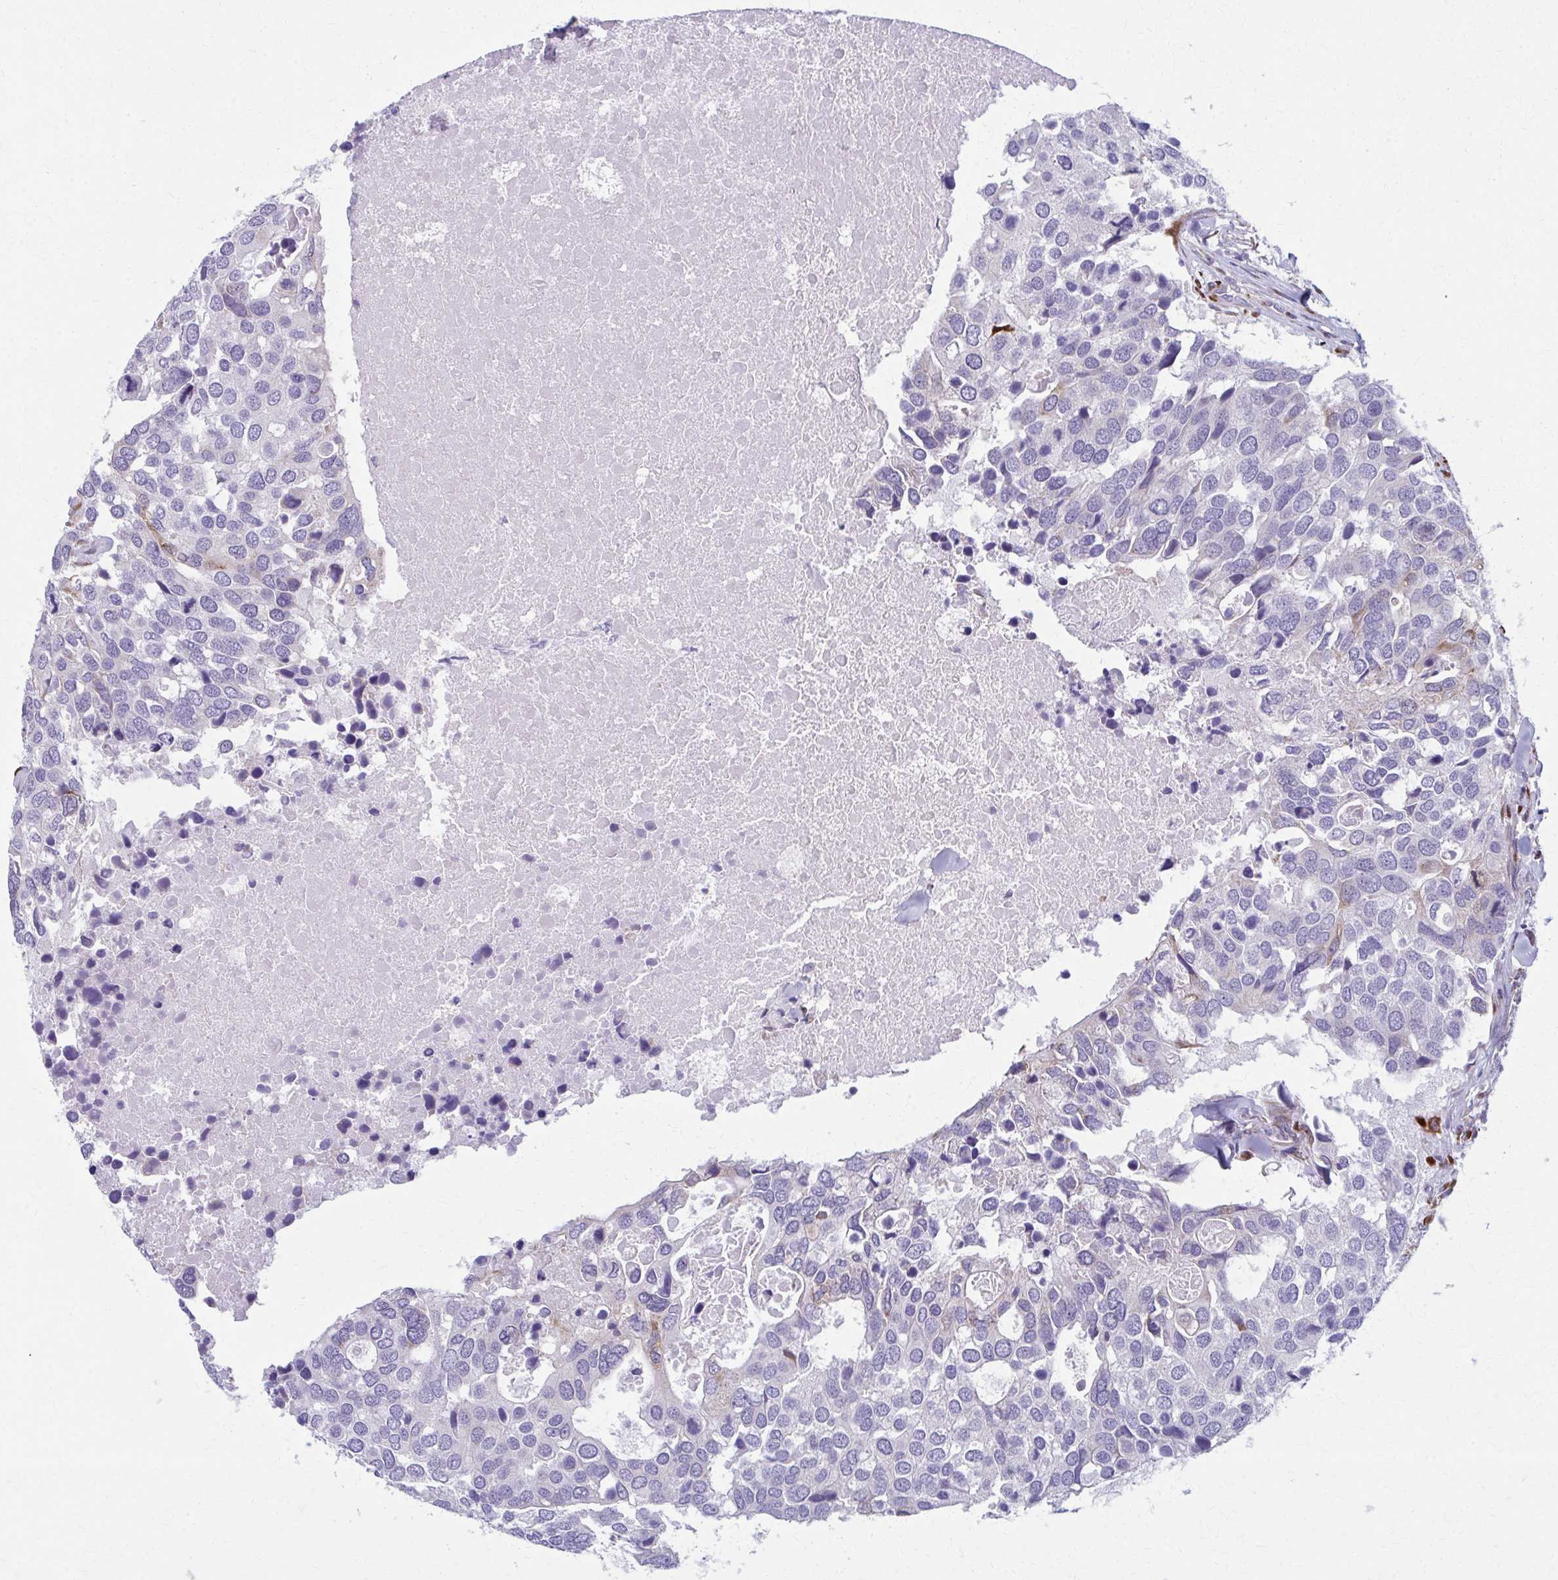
{"staining": {"intensity": "weak", "quantity": "<25%", "location": "cytoplasmic/membranous"}, "tissue": "breast cancer", "cell_type": "Tumor cells", "image_type": "cancer", "snomed": [{"axis": "morphology", "description": "Duct carcinoma"}, {"axis": "topography", "description": "Breast"}], "caption": "Human breast cancer stained for a protein using immunohistochemistry exhibits no staining in tumor cells.", "gene": "SPATS2L", "patient": {"sex": "female", "age": 83}}